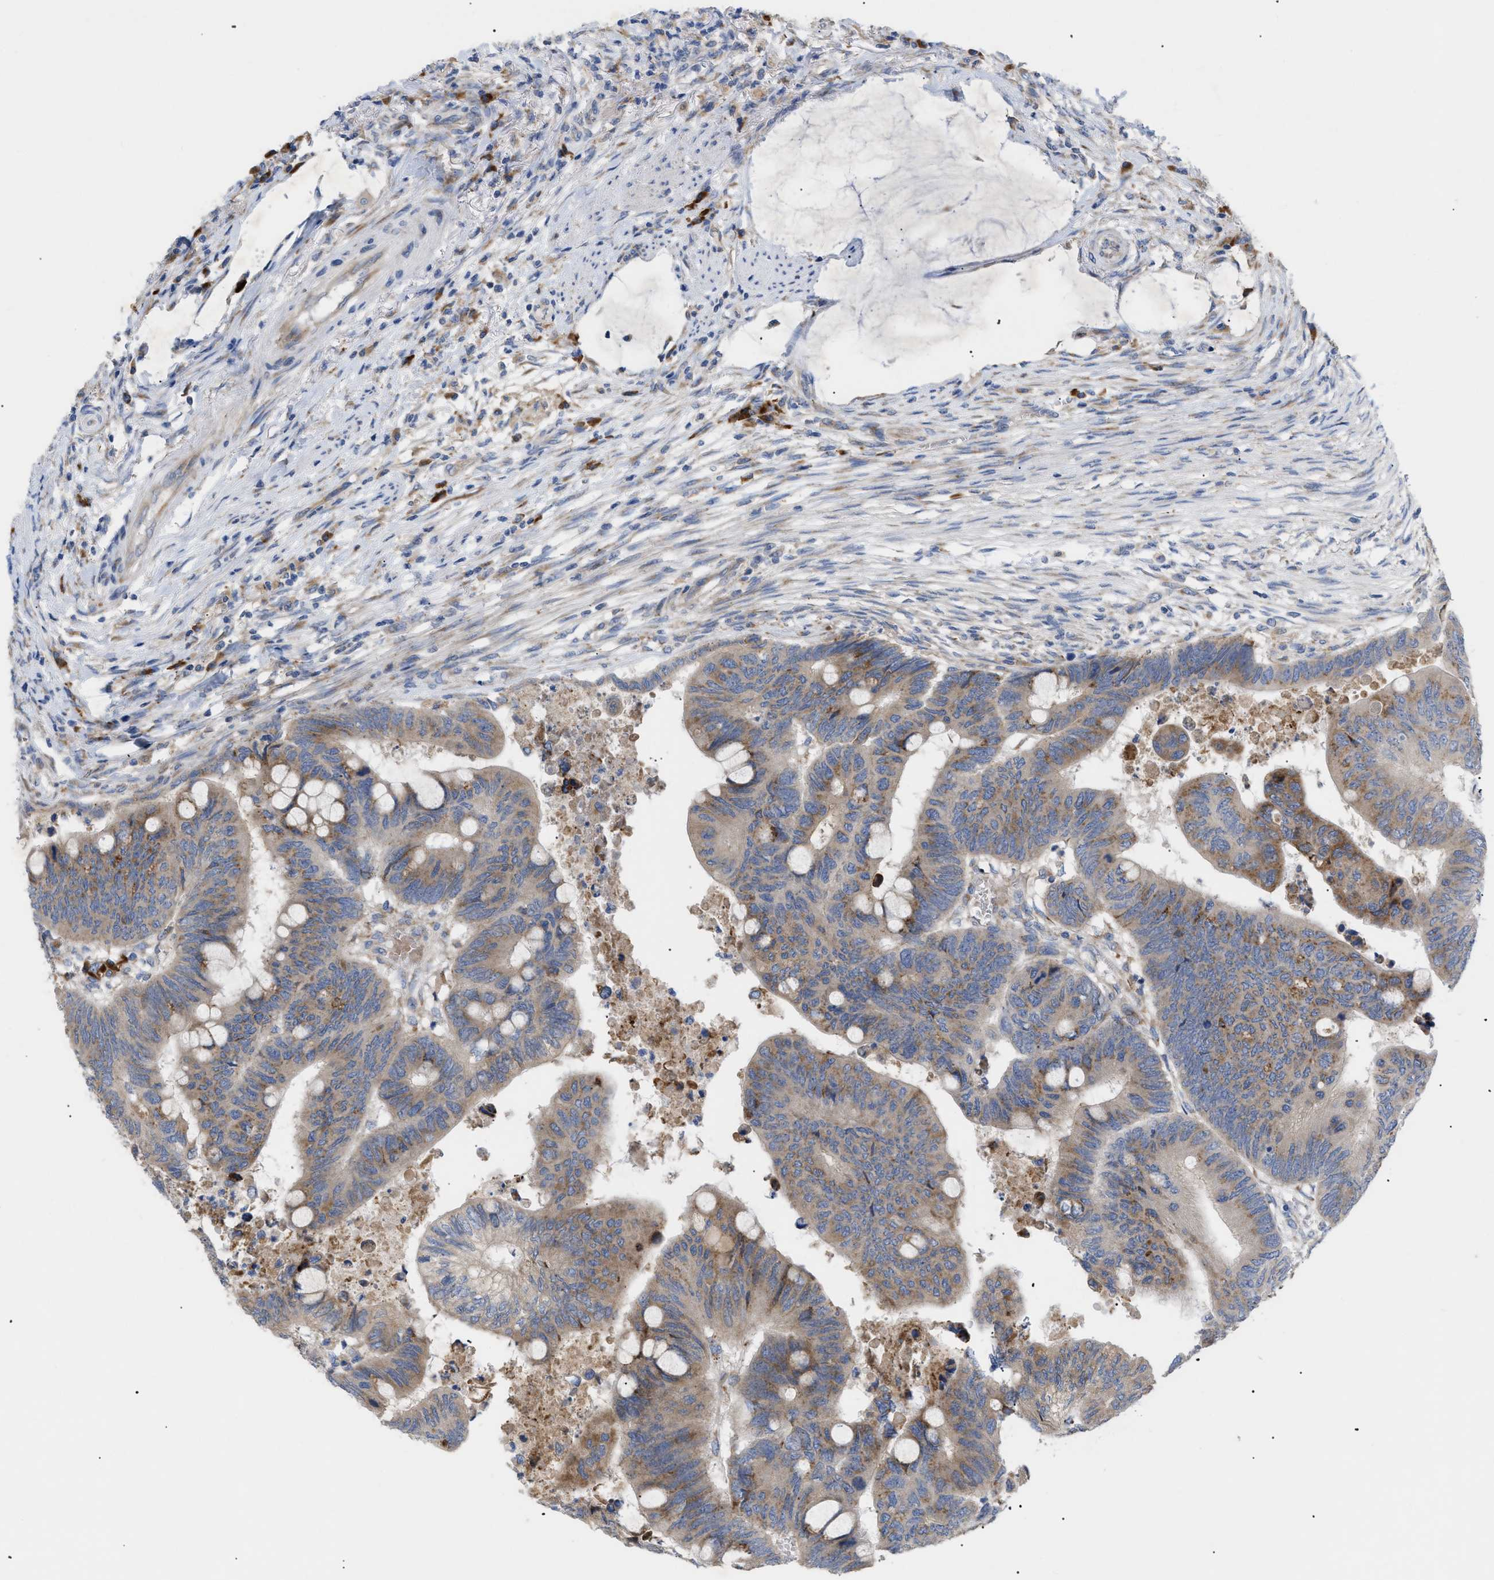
{"staining": {"intensity": "moderate", "quantity": "25%-75%", "location": "cytoplasmic/membranous"}, "tissue": "colorectal cancer", "cell_type": "Tumor cells", "image_type": "cancer", "snomed": [{"axis": "morphology", "description": "Normal tissue, NOS"}, {"axis": "morphology", "description": "Adenocarcinoma, NOS"}, {"axis": "topography", "description": "Rectum"}, {"axis": "topography", "description": "Peripheral nerve tissue"}], "caption": "This photomicrograph shows IHC staining of colorectal cancer (adenocarcinoma), with medium moderate cytoplasmic/membranous positivity in about 25%-75% of tumor cells.", "gene": "SLC50A1", "patient": {"sex": "male", "age": 92}}